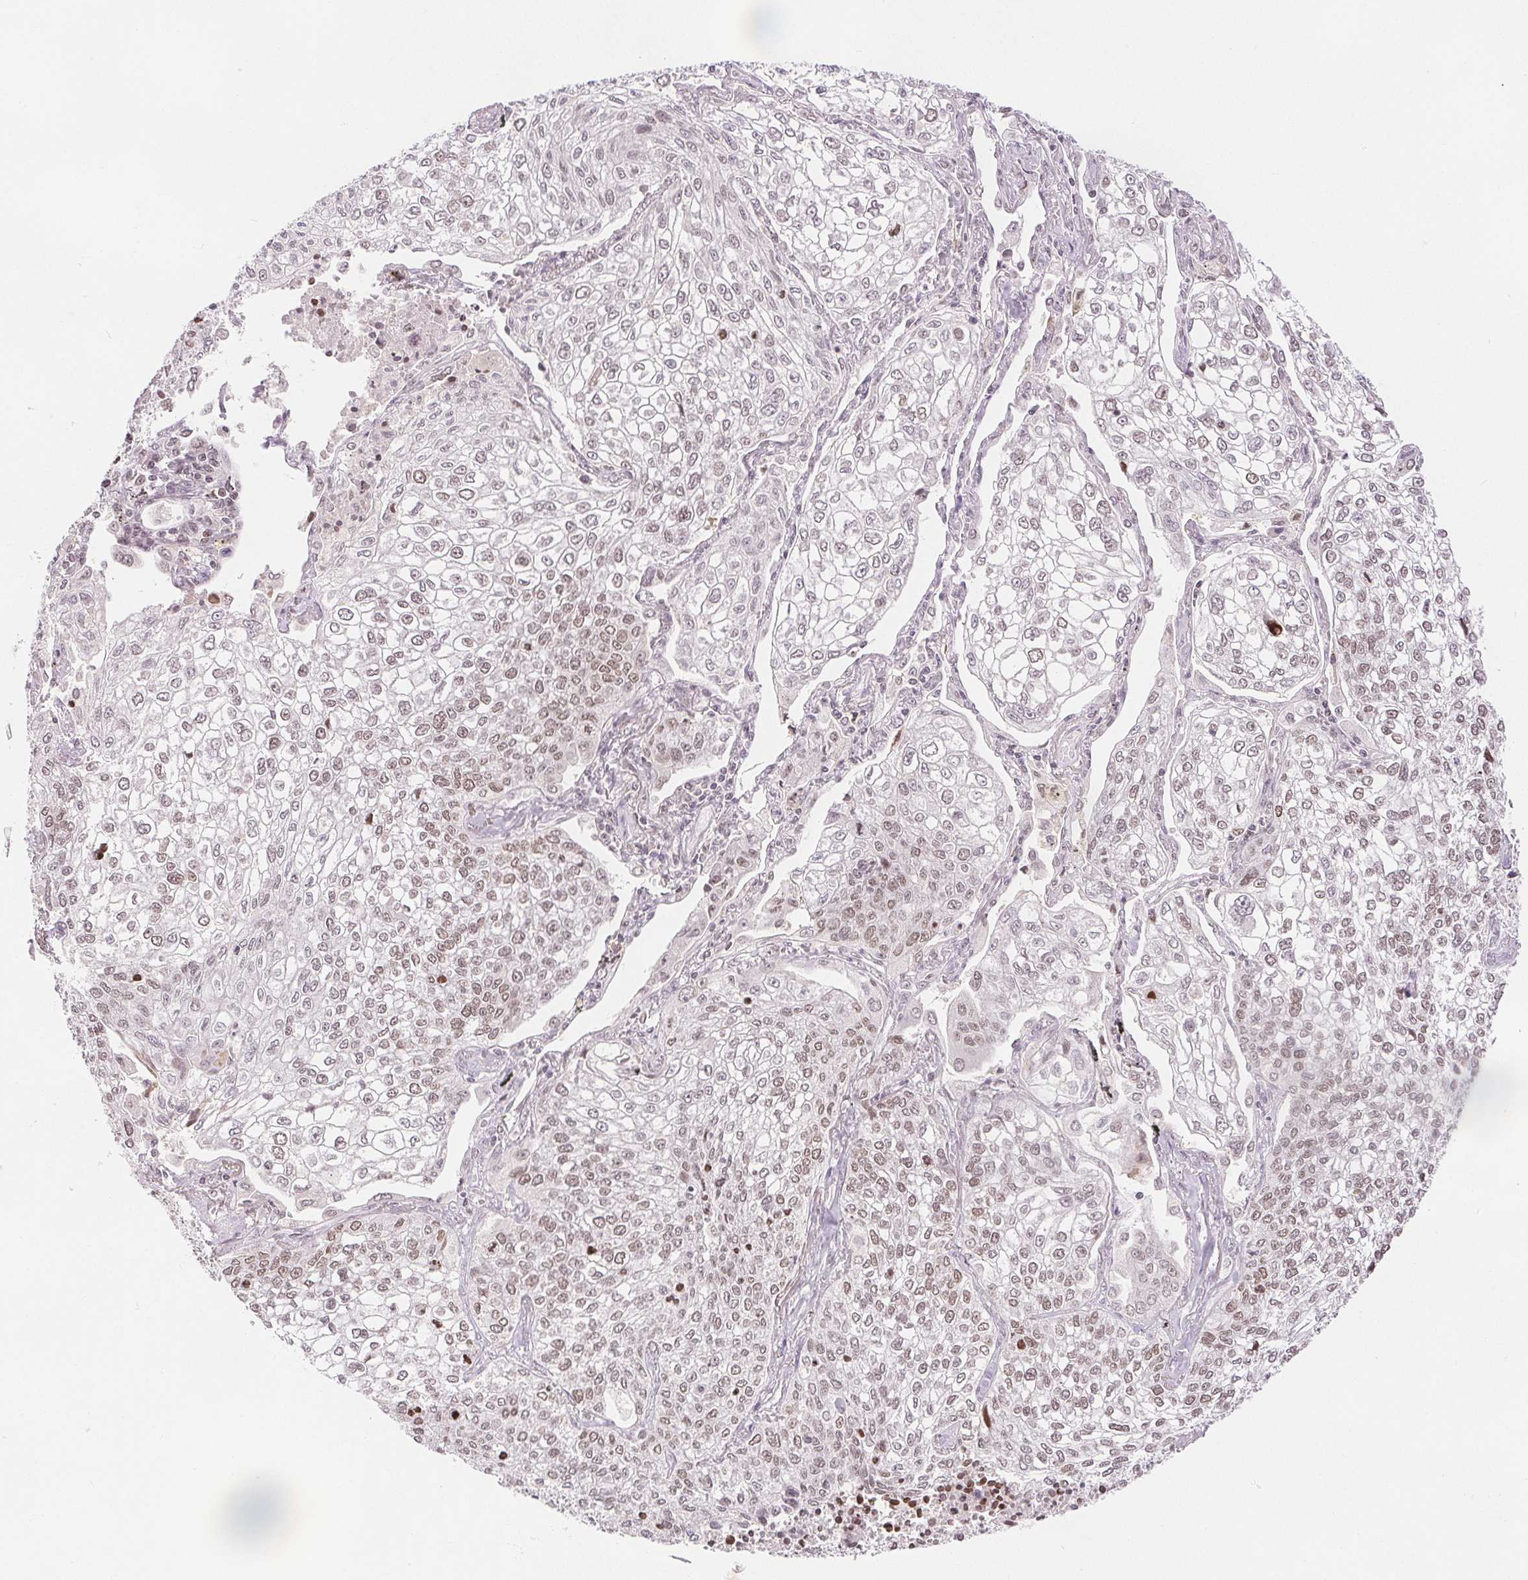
{"staining": {"intensity": "moderate", "quantity": "25%-75%", "location": "nuclear"}, "tissue": "lung cancer", "cell_type": "Tumor cells", "image_type": "cancer", "snomed": [{"axis": "morphology", "description": "Squamous cell carcinoma, NOS"}, {"axis": "topography", "description": "Lung"}], "caption": "The image reveals a brown stain indicating the presence of a protein in the nuclear of tumor cells in lung cancer.", "gene": "DEK", "patient": {"sex": "male", "age": 74}}